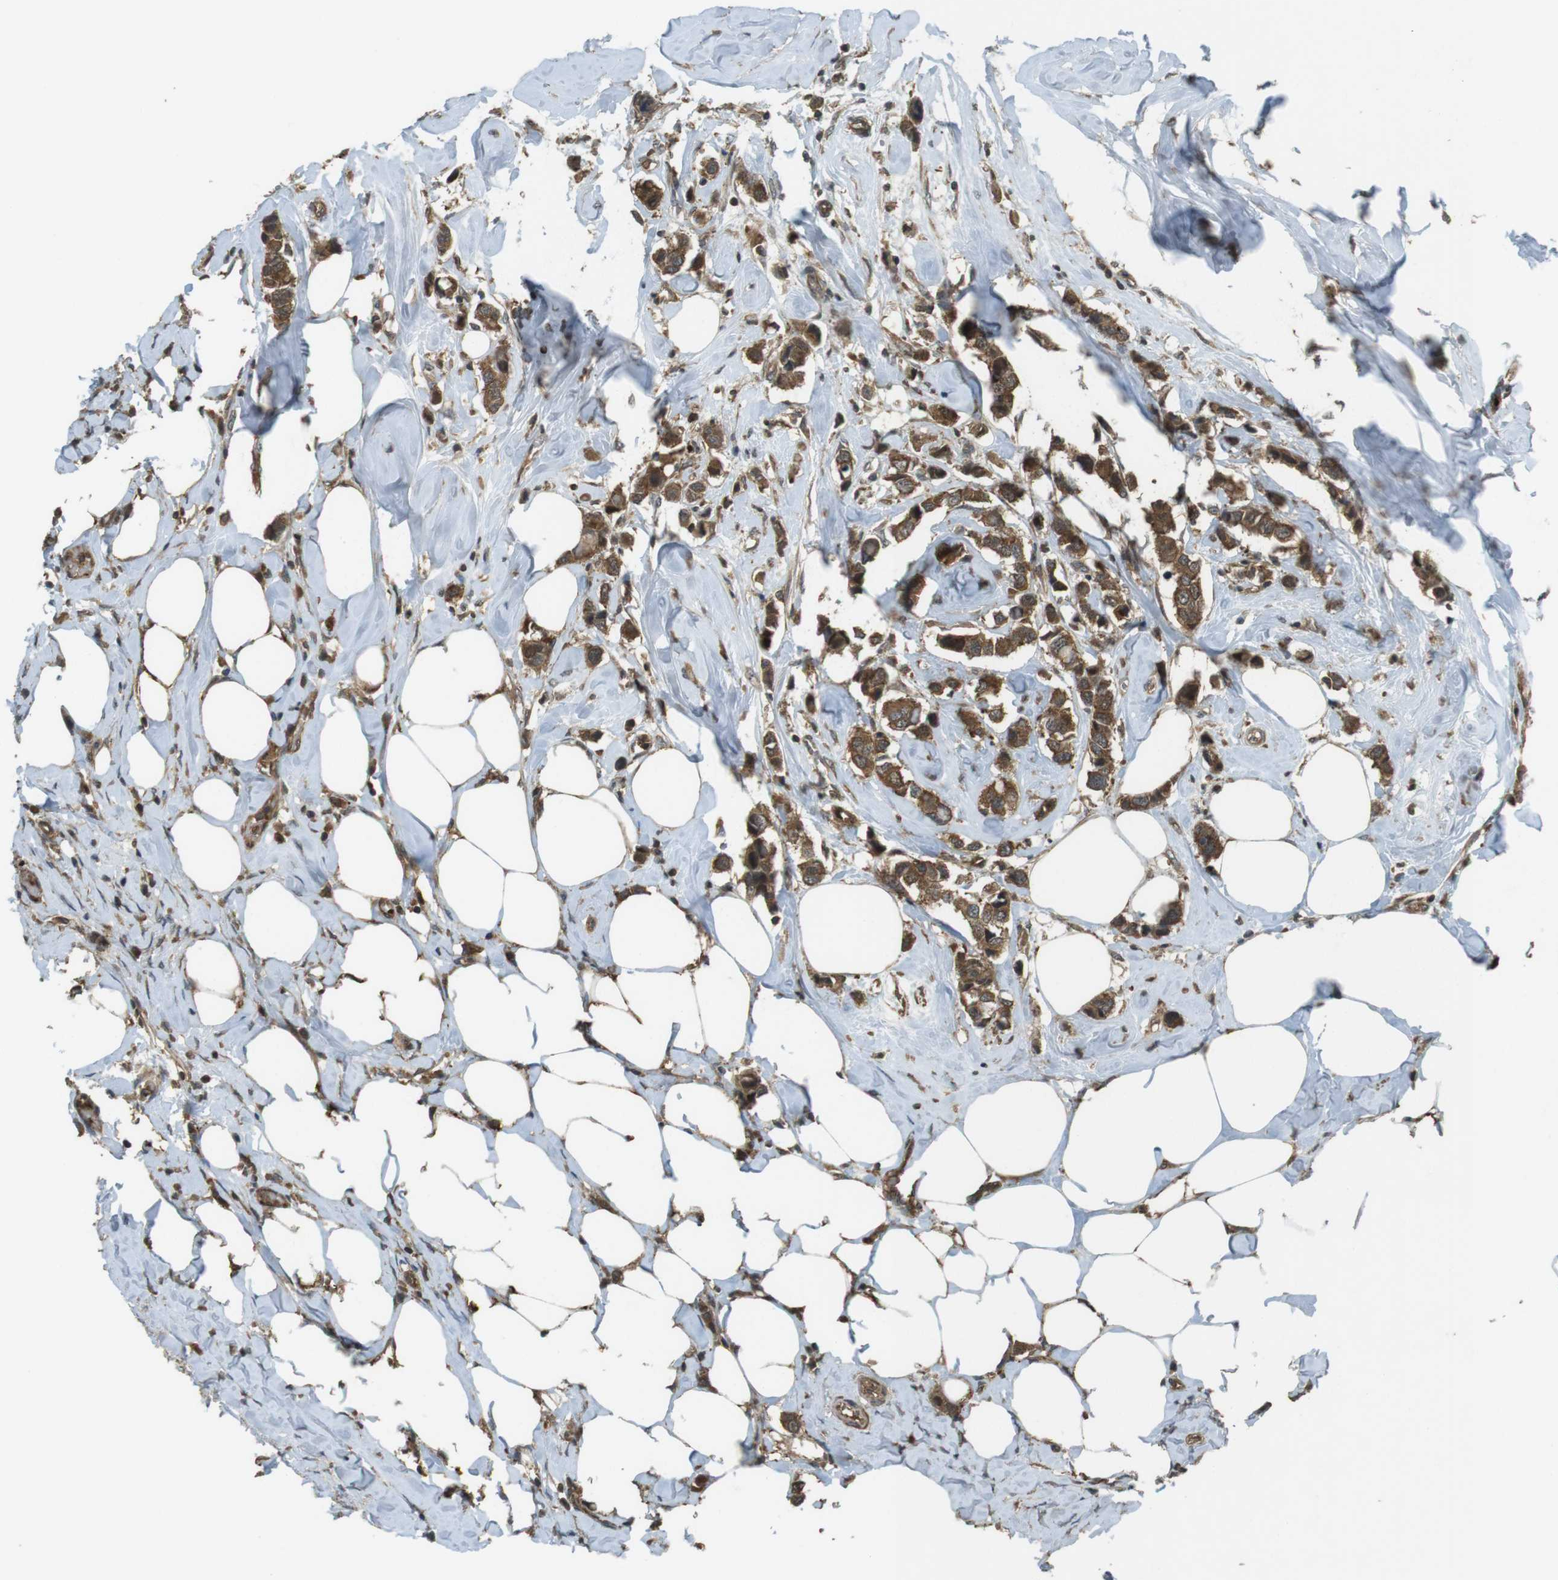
{"staining": {"intensity": "strong", "quantity": ">75%", "location": "cytoplasmic/membranous"}, "tissue": "breast cancer", "cell_type": "Tumor cells", "image_type": "cancer", "snomed": [{"axis": "morphology", "description": "Normal tissue, NOS"}, {"axis": "morphology", "description": "Duct carcinoma"}, {"axis": "topography", "description": "Breast"}], "caption": "Breast cancer (infiltrating ductal carcinoma) stained with immunohistochemistry reveals strong cytoplasmic/membranous staining in about >75% of tumor cells.", "gene": "LRRC3B", "patient": {"sex": "female", "age": 50}}